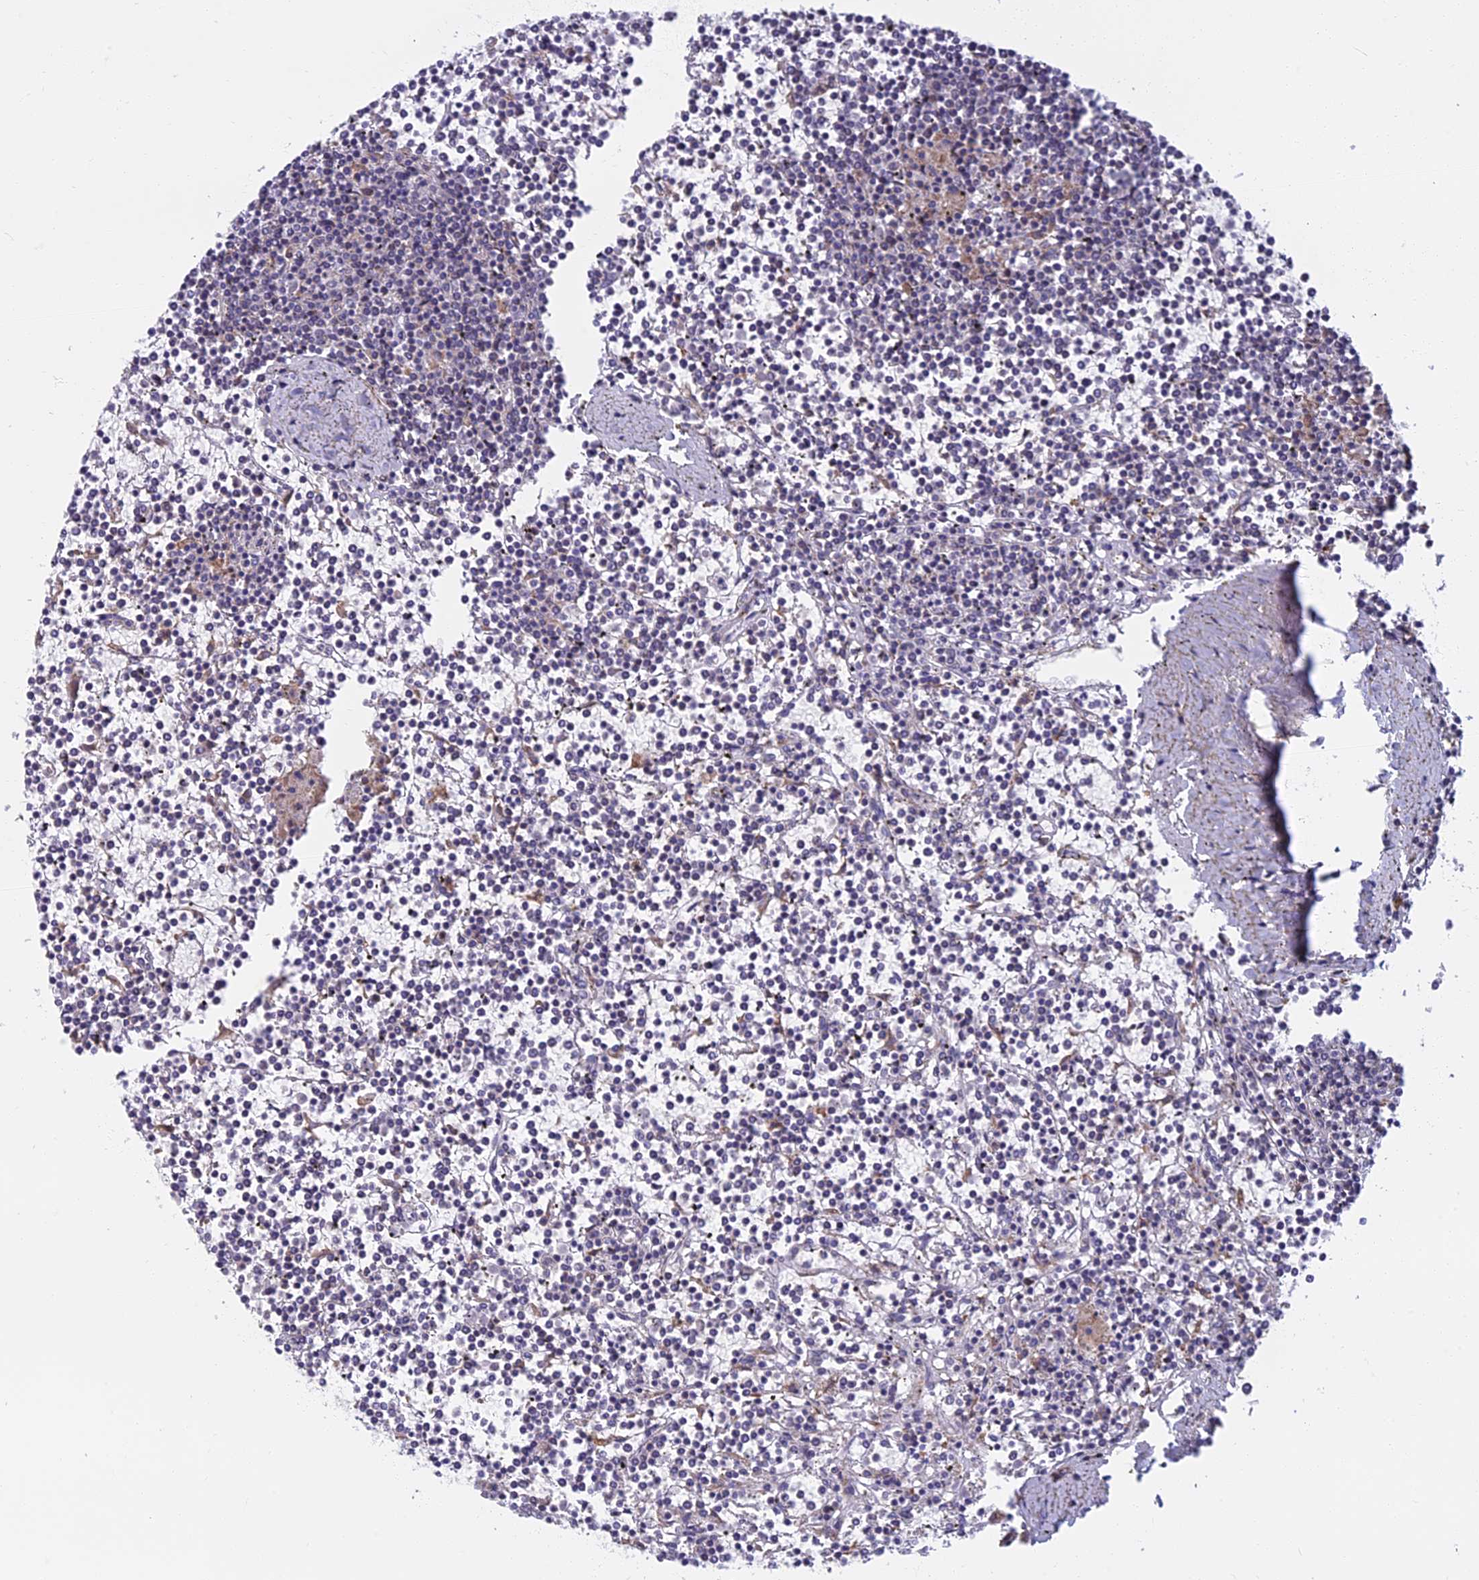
{"staining": {"intensity": "negative", "quantity": "none", "location": "none"}, "tissue": "lymphoma", "cell_type": "Tumor cells", "image_type": "cancer", "snomed": [{"axis": "morphology", "description": "Malignant lymphoma, non-Hodgkin's type, Low grade"}, {"axis": "topography", "description": "Spleen"}], "caption": "There is no significant positivity in tumor cells of low-grade malignant lymphoma, non-Hodgkin's type.", "gene": "DDX51", "patient": {"sex": "female", "age": 19}}